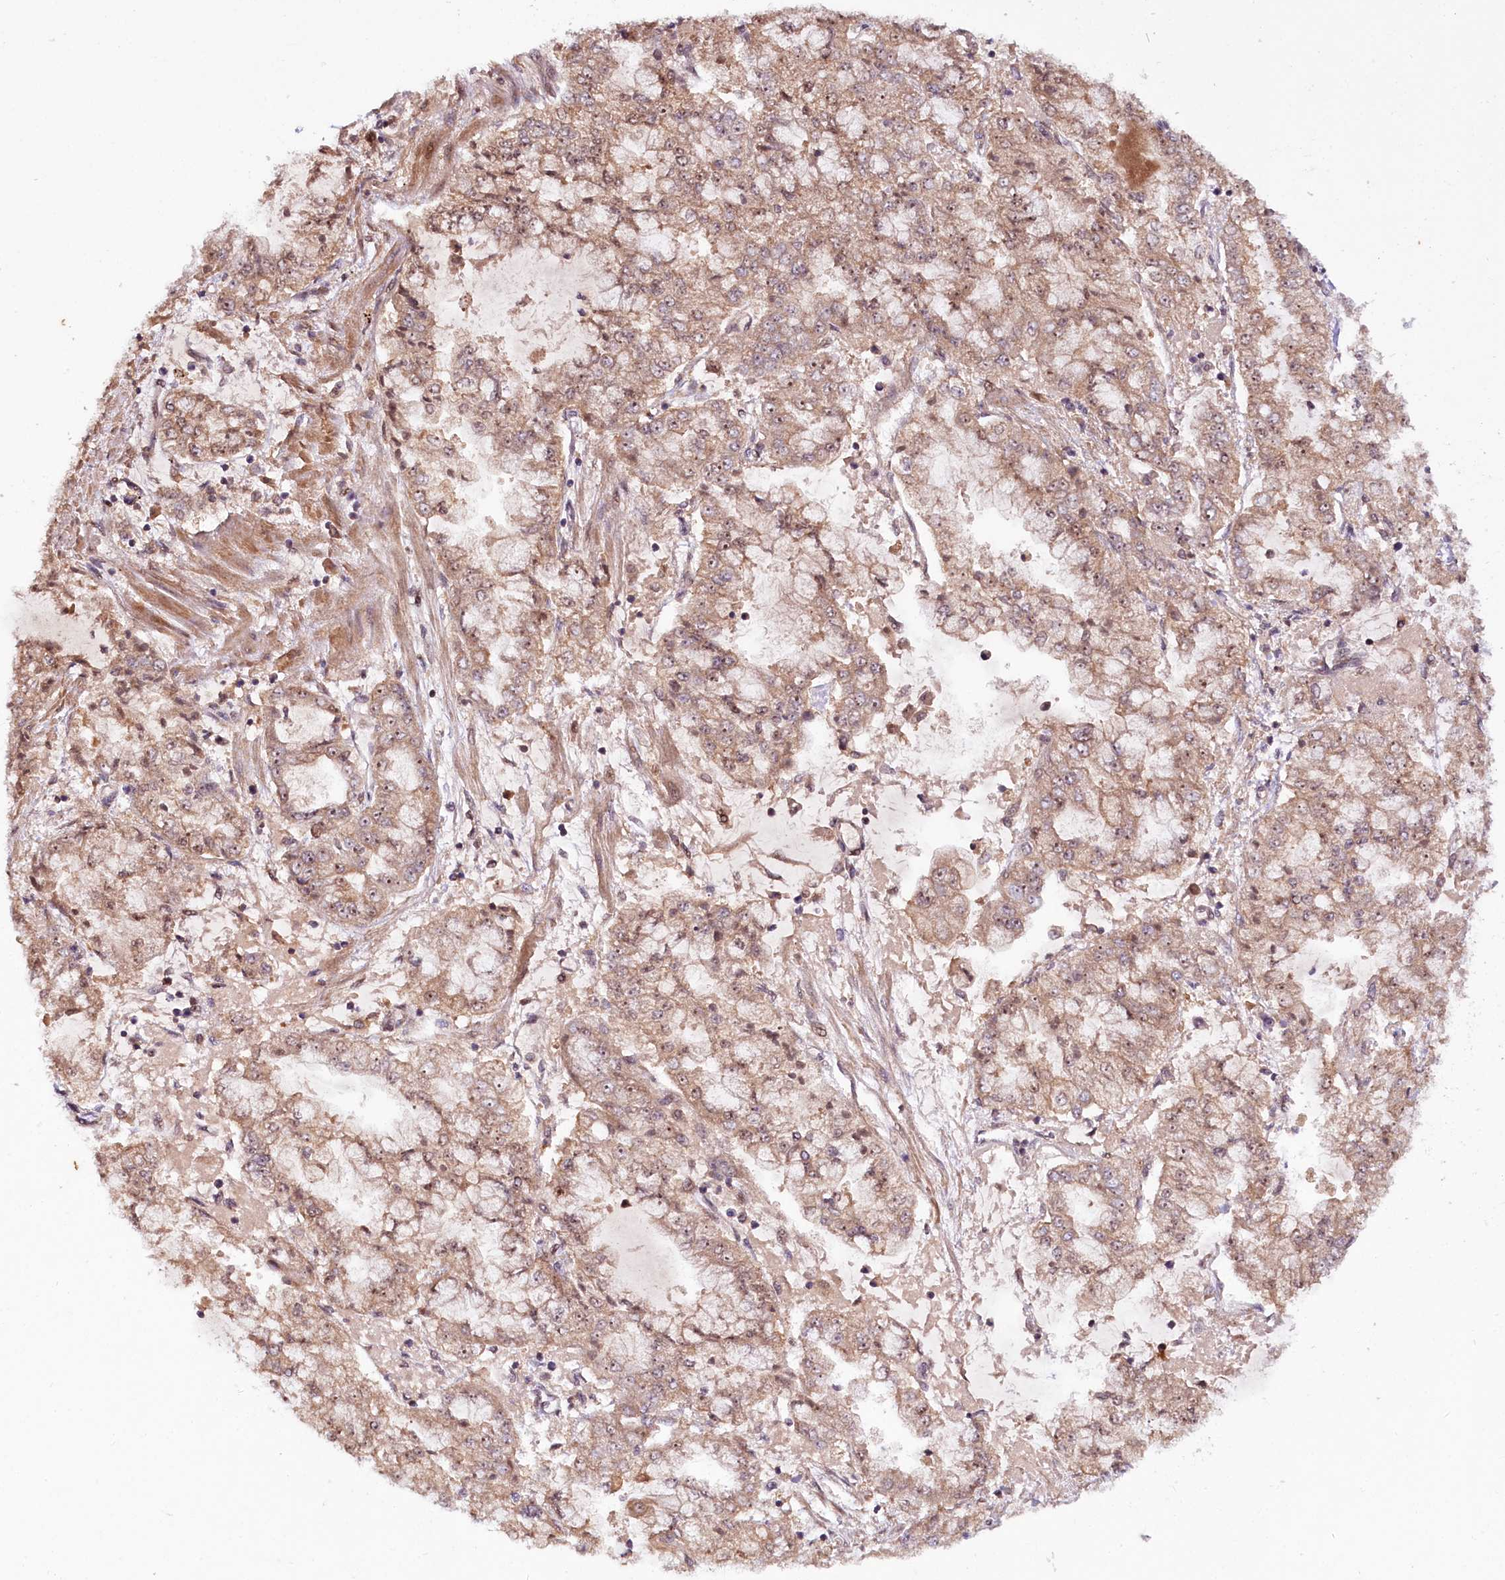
{"staining": {"intensity": "moderate", "quantity": ">75%", "location": "cytoplasmic/membranous,nuclear"}, "tissue": "stomach cancer", "cell_type": "Tumor cells", "image_type": "cancer", "snomed": [{"axis": "morphology", "description": "Adenocarcinoma, NOS"}, {"axis": "topography", "description": "Stomach"}], "caption": "Protein staining displays moderate cytoplasmic/membranous and nuclear positivity in about >75% of tumor cells in adenocarcinoma (stomach). (DAB (3,3'-diaminobenzidine) = brown stain, brightfield microscopy at high magnification).", "gene": "N4BP2L1", "patient": {"sex": "male", "age": 76}}